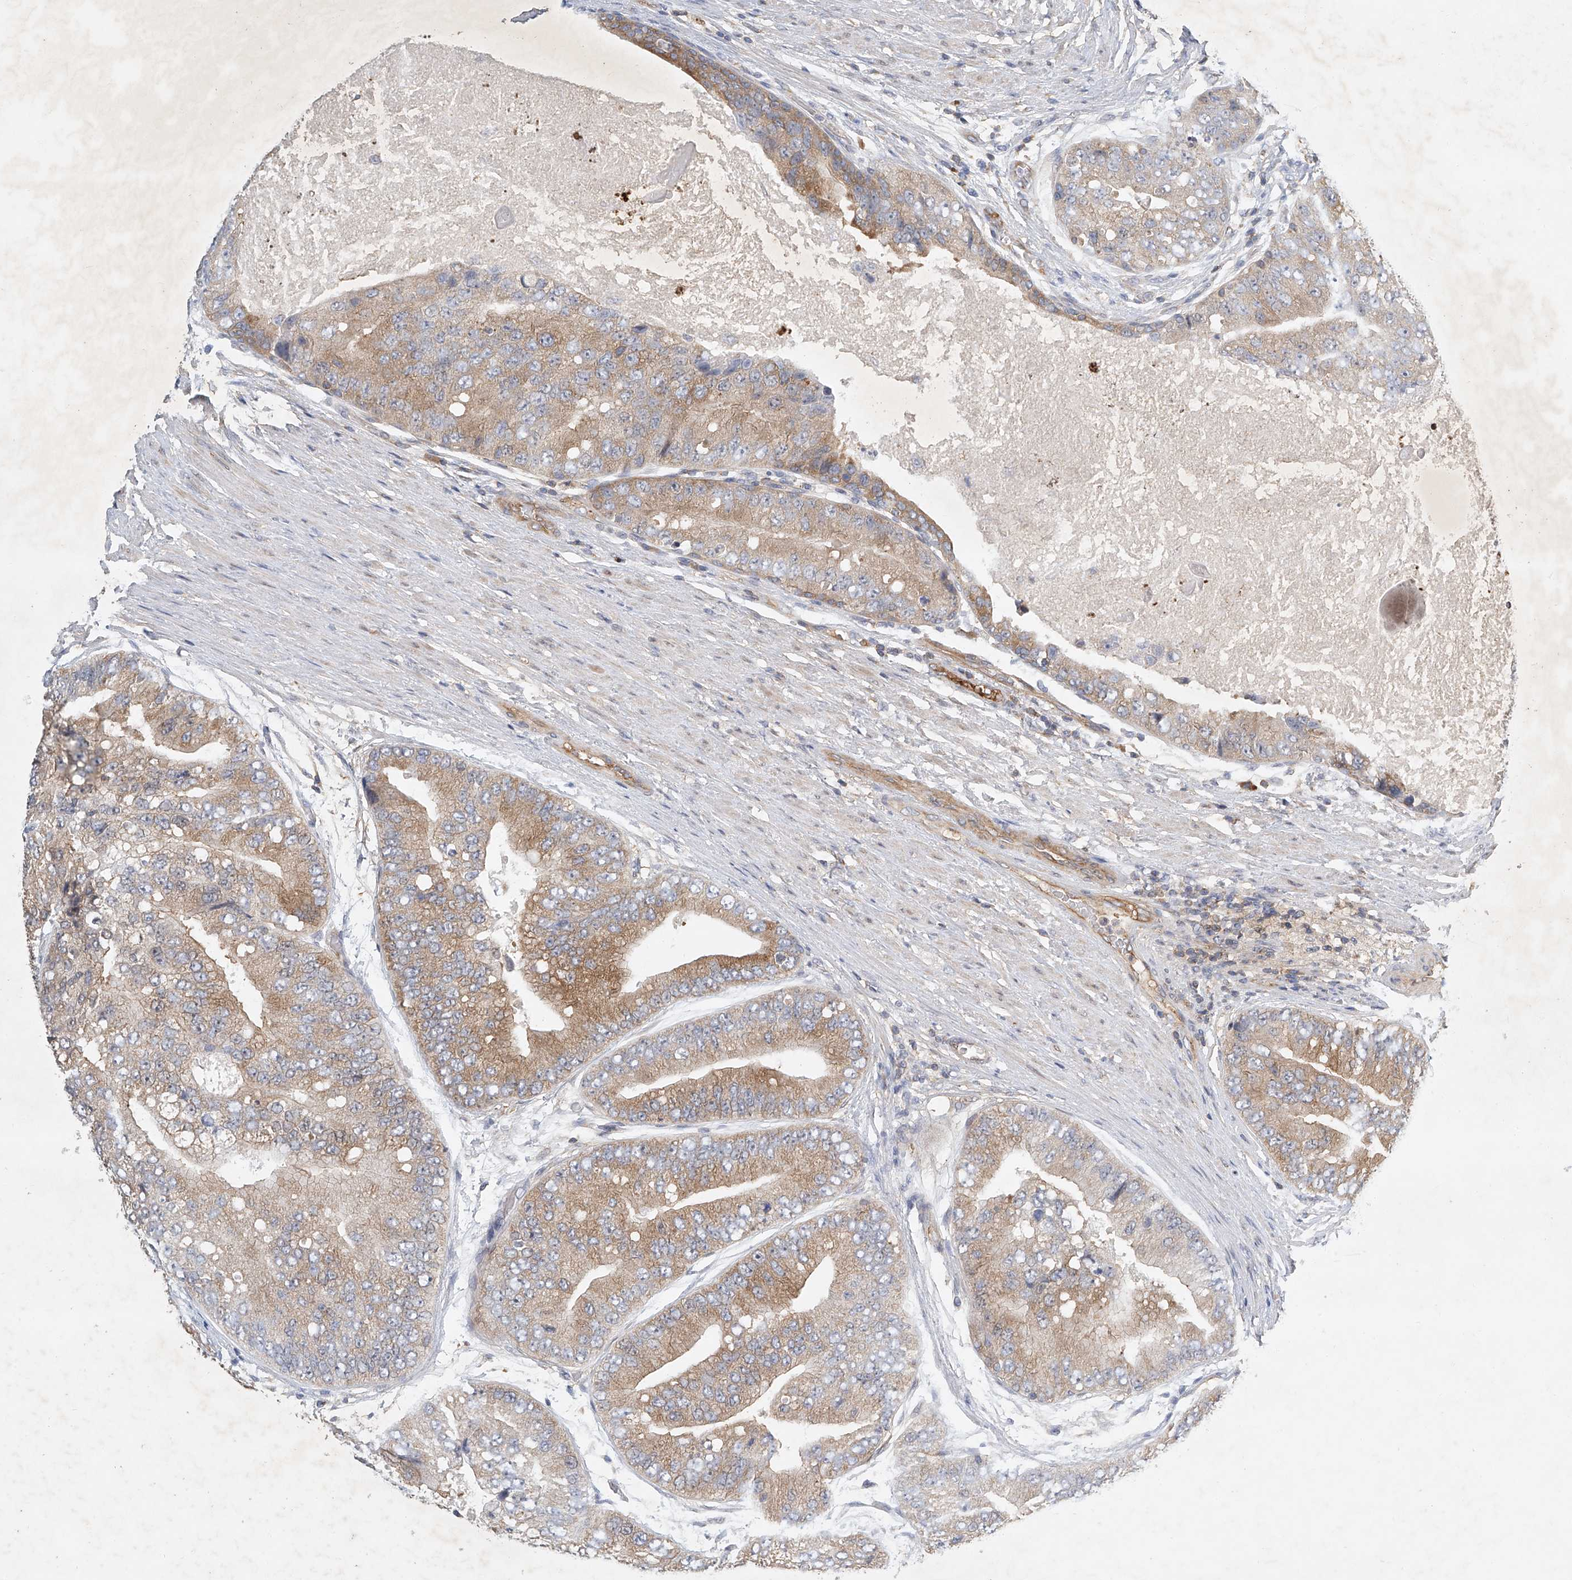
{"staining": {"intensity": "moderate", "quantity": ">75%", "location": "cytoplasmic/membranous"}, "tissue": "prostate cancer", "cell_type": "Tumor cells", "image_type": "cancer", "snomed": [{"axis": "morphology", "description": "Adenocarcinoma, High grade"}, {"axis": "topography", "description": "Prostate"}], "caption": "This is an image of IHC staining of adenocarcinoma (high-grade) (prostate), which shows moderate positivity in the cytoplasmic/membranous of tumor cells.", "gene": "CARMIL1", "patient": {"sex": "male", "age": 70}}